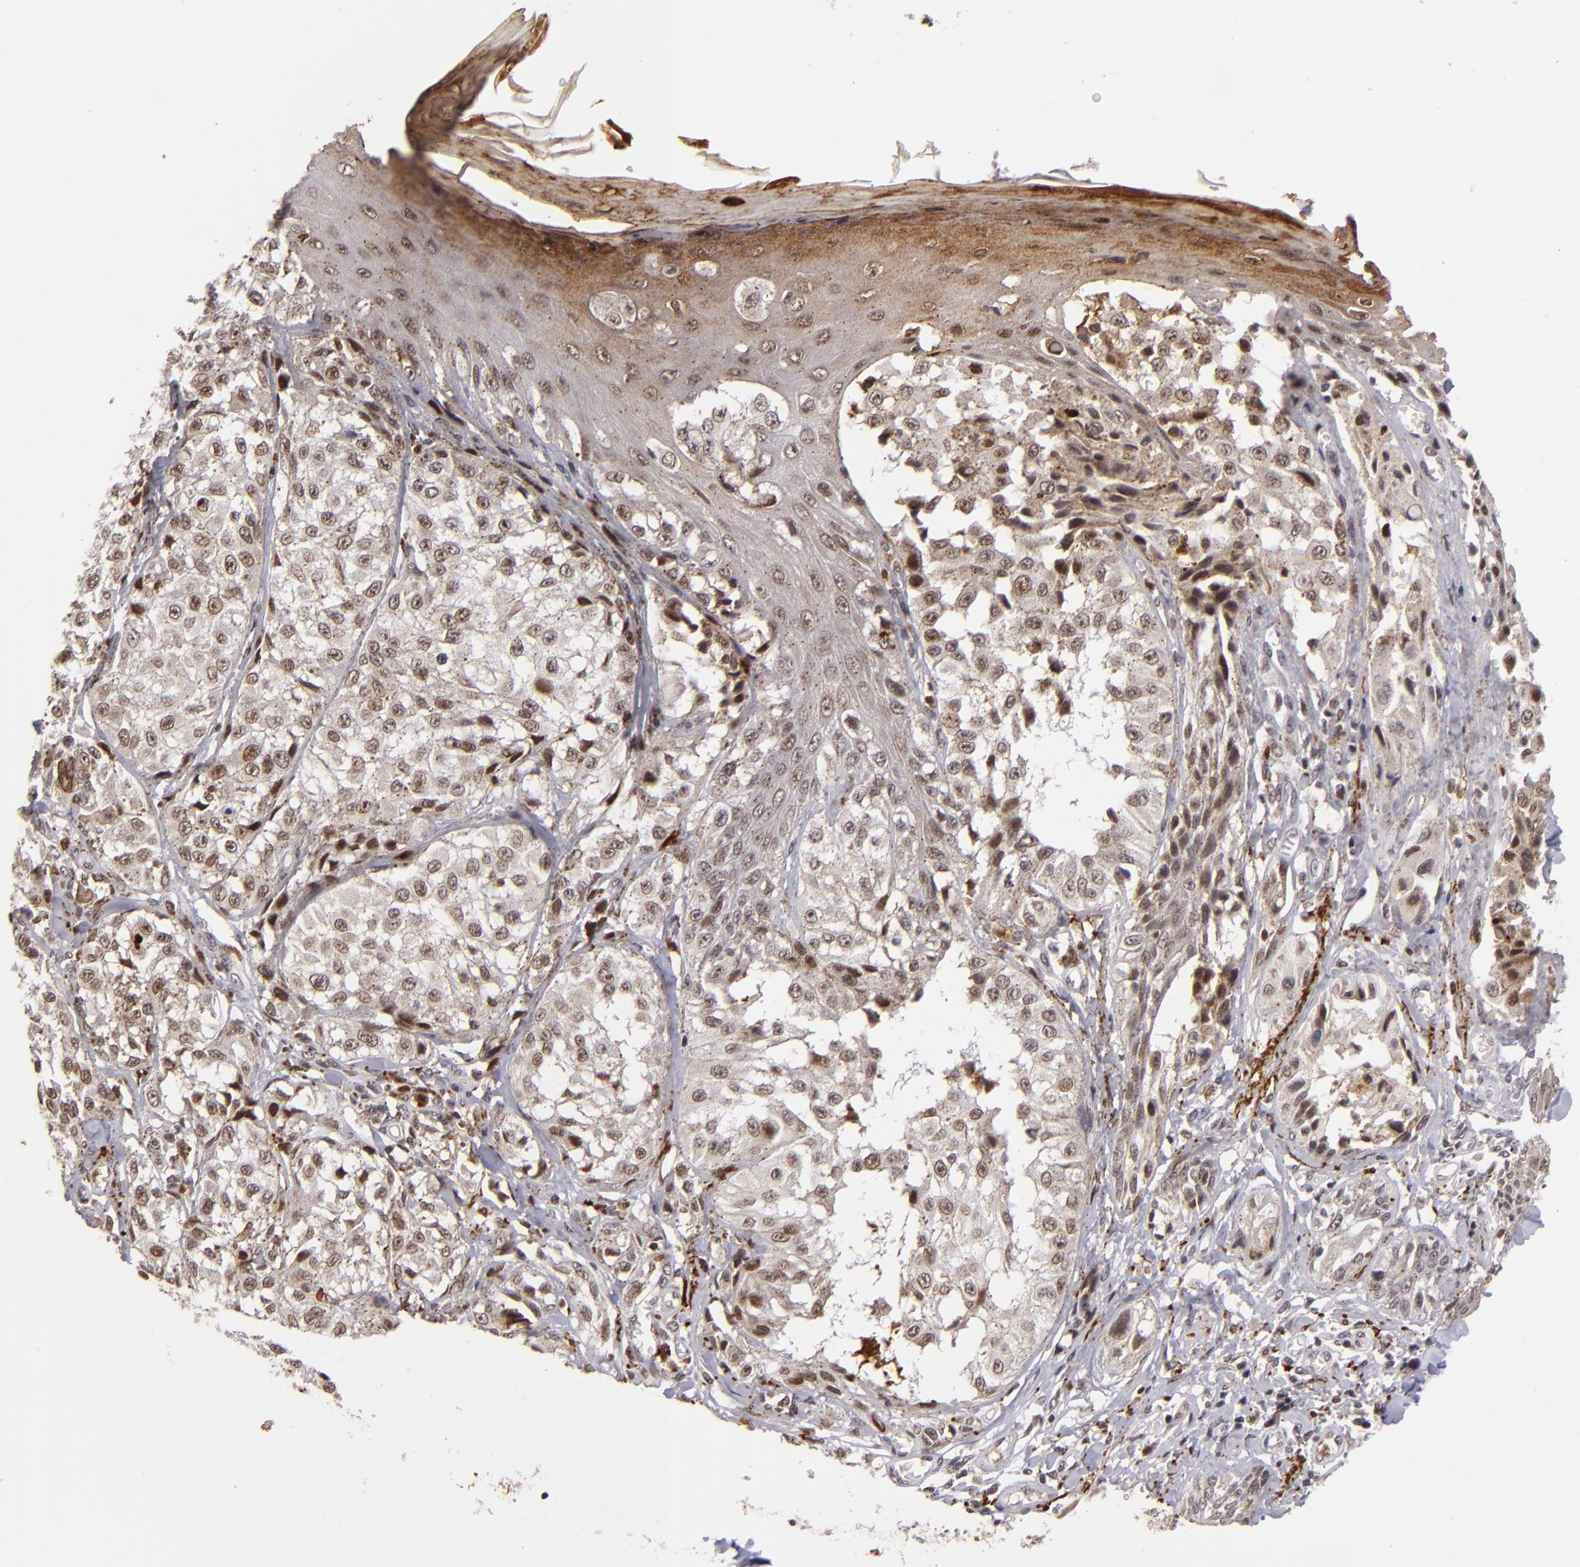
{"staining": {"intensity": "negative", "quantity": "none", "location": "none"}, "tissue": "melanoma", "cell_type": "Tumor cells", "image_type": "cancer", "snomed": [{"axis": "morphology", "description": "Malignant melanoma, NOS"}, {"axis": "topography", "description": "Skin"}], "caption": "The IHC image has no significant expression in tumor cells of malignant melanoma tissue.", "gene": "RXRG", "patient": {"sex": "female", "age": 82}}